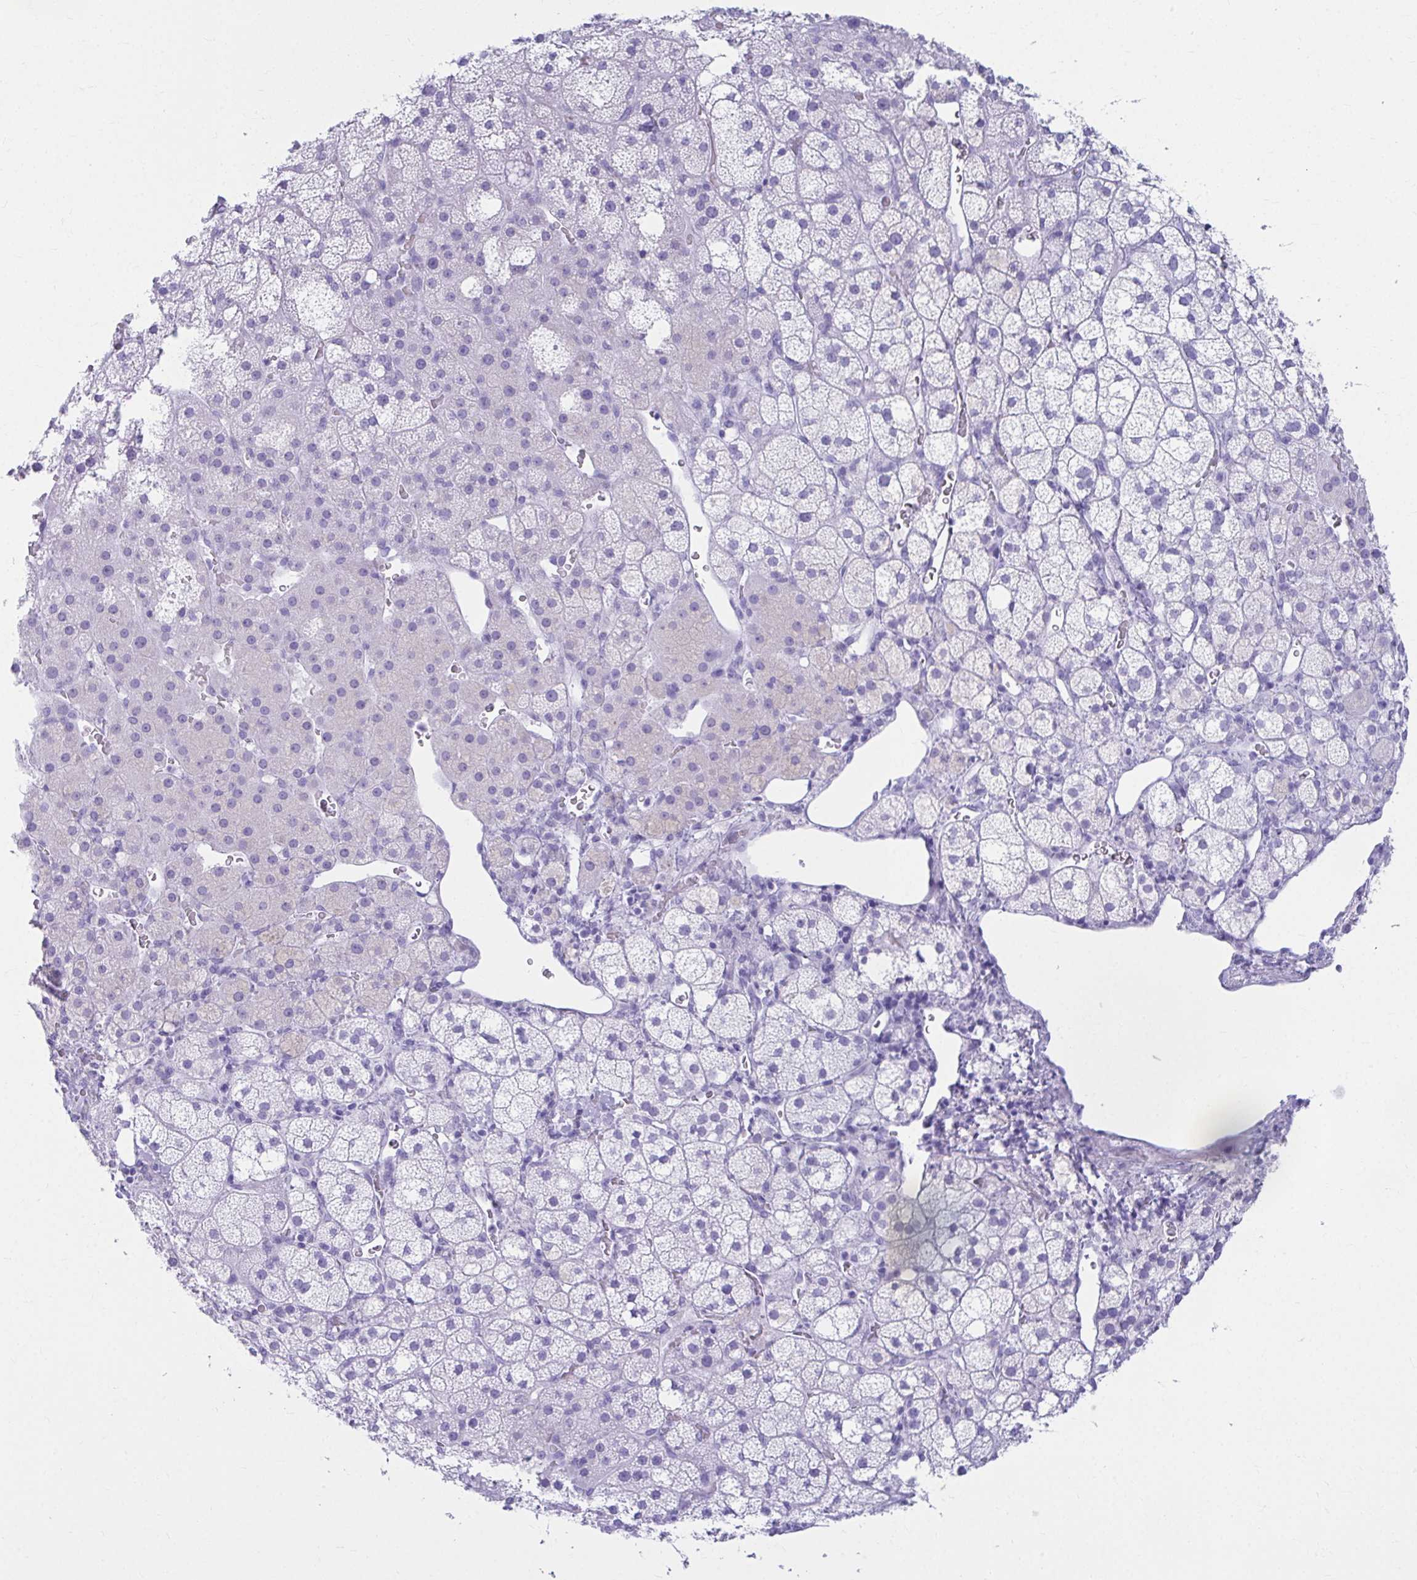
{"staining": {"intensity": "negative", "quantity": "none", "location": "none"}, "tissue": "adrenal gland", "cell_type": "Glandular cells", "image_type": "normal", "snomed": [{"axis": "morphology", "description": "Normal tissue, NOS"}, {"axis": "topography", "description": "Adrenal gland"}], "caption": "DAB immunohistochemical staining of benign adrenal gland demonstrates no significant staining in glandular cells.", "gene": "ATP4B", "patient": {"sex": "male", "age": 53}}